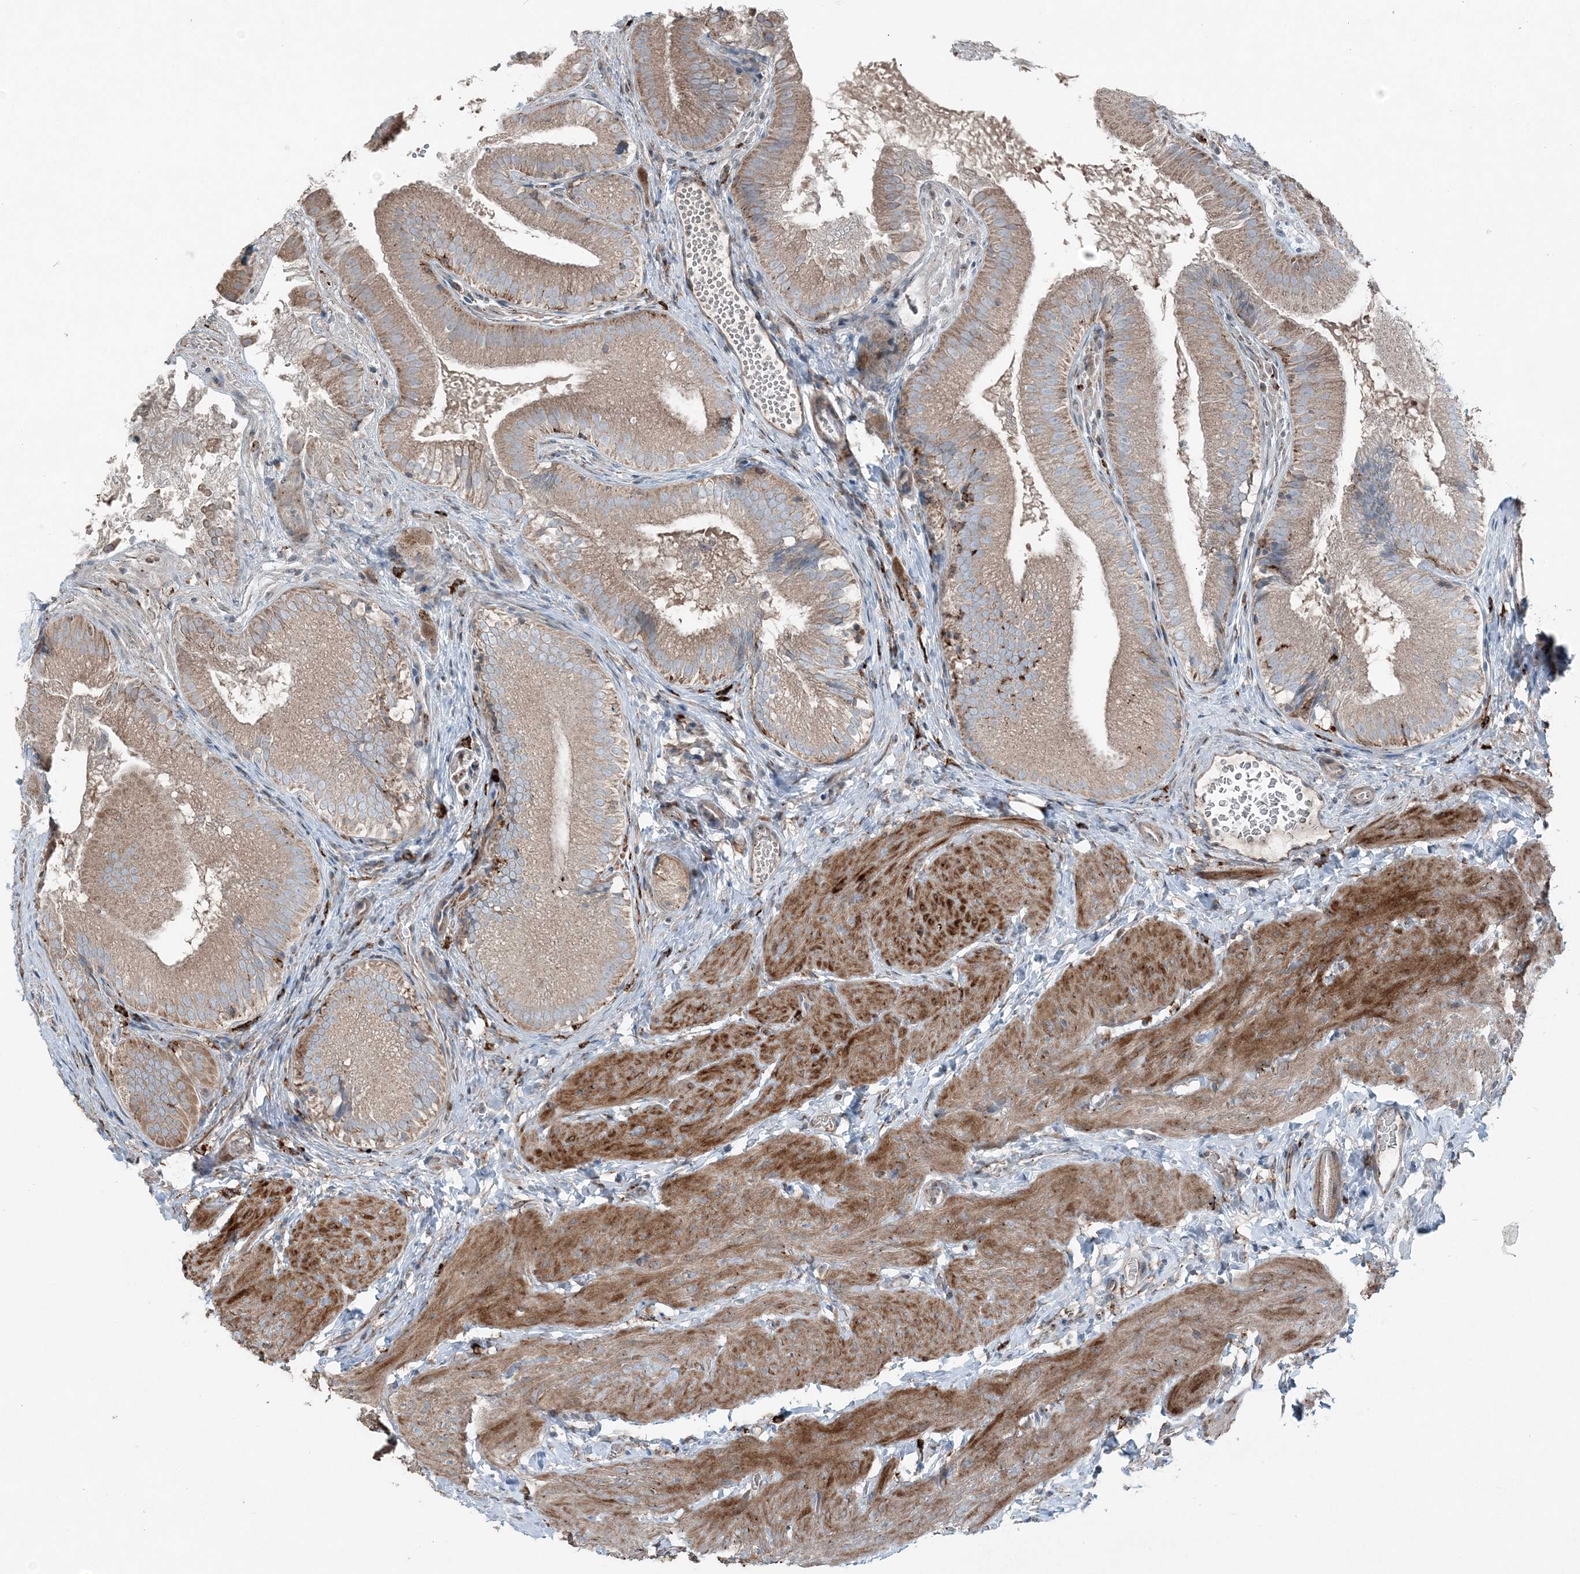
{"staining": {"intensity": "moderate", "quantity": ">75%", "location": "cytoplasmic/membranous"}, "tissue": "gallbladder", "cell_type": "Glandular cells", "image_type": "normal", "snomed": [{"axis": "morphology", "description": "Normal tissue, NOS"}, {"axis": "topography", "description": "Gallbladder"}], "caption": "High-power microscopy captured an immunohistochemistry (IHC) photomicrograph of benign gallbladder, revealing moderate cytoplasmic/membranous staining in approximately >75% of glandular cells. The protein of interest is stained brown, and the nuclei are stained in blue (DAB IHC with brightfield microscopy, high magnification).", "gene": "KY", "patient": {"sex": "female", "age": 30}}